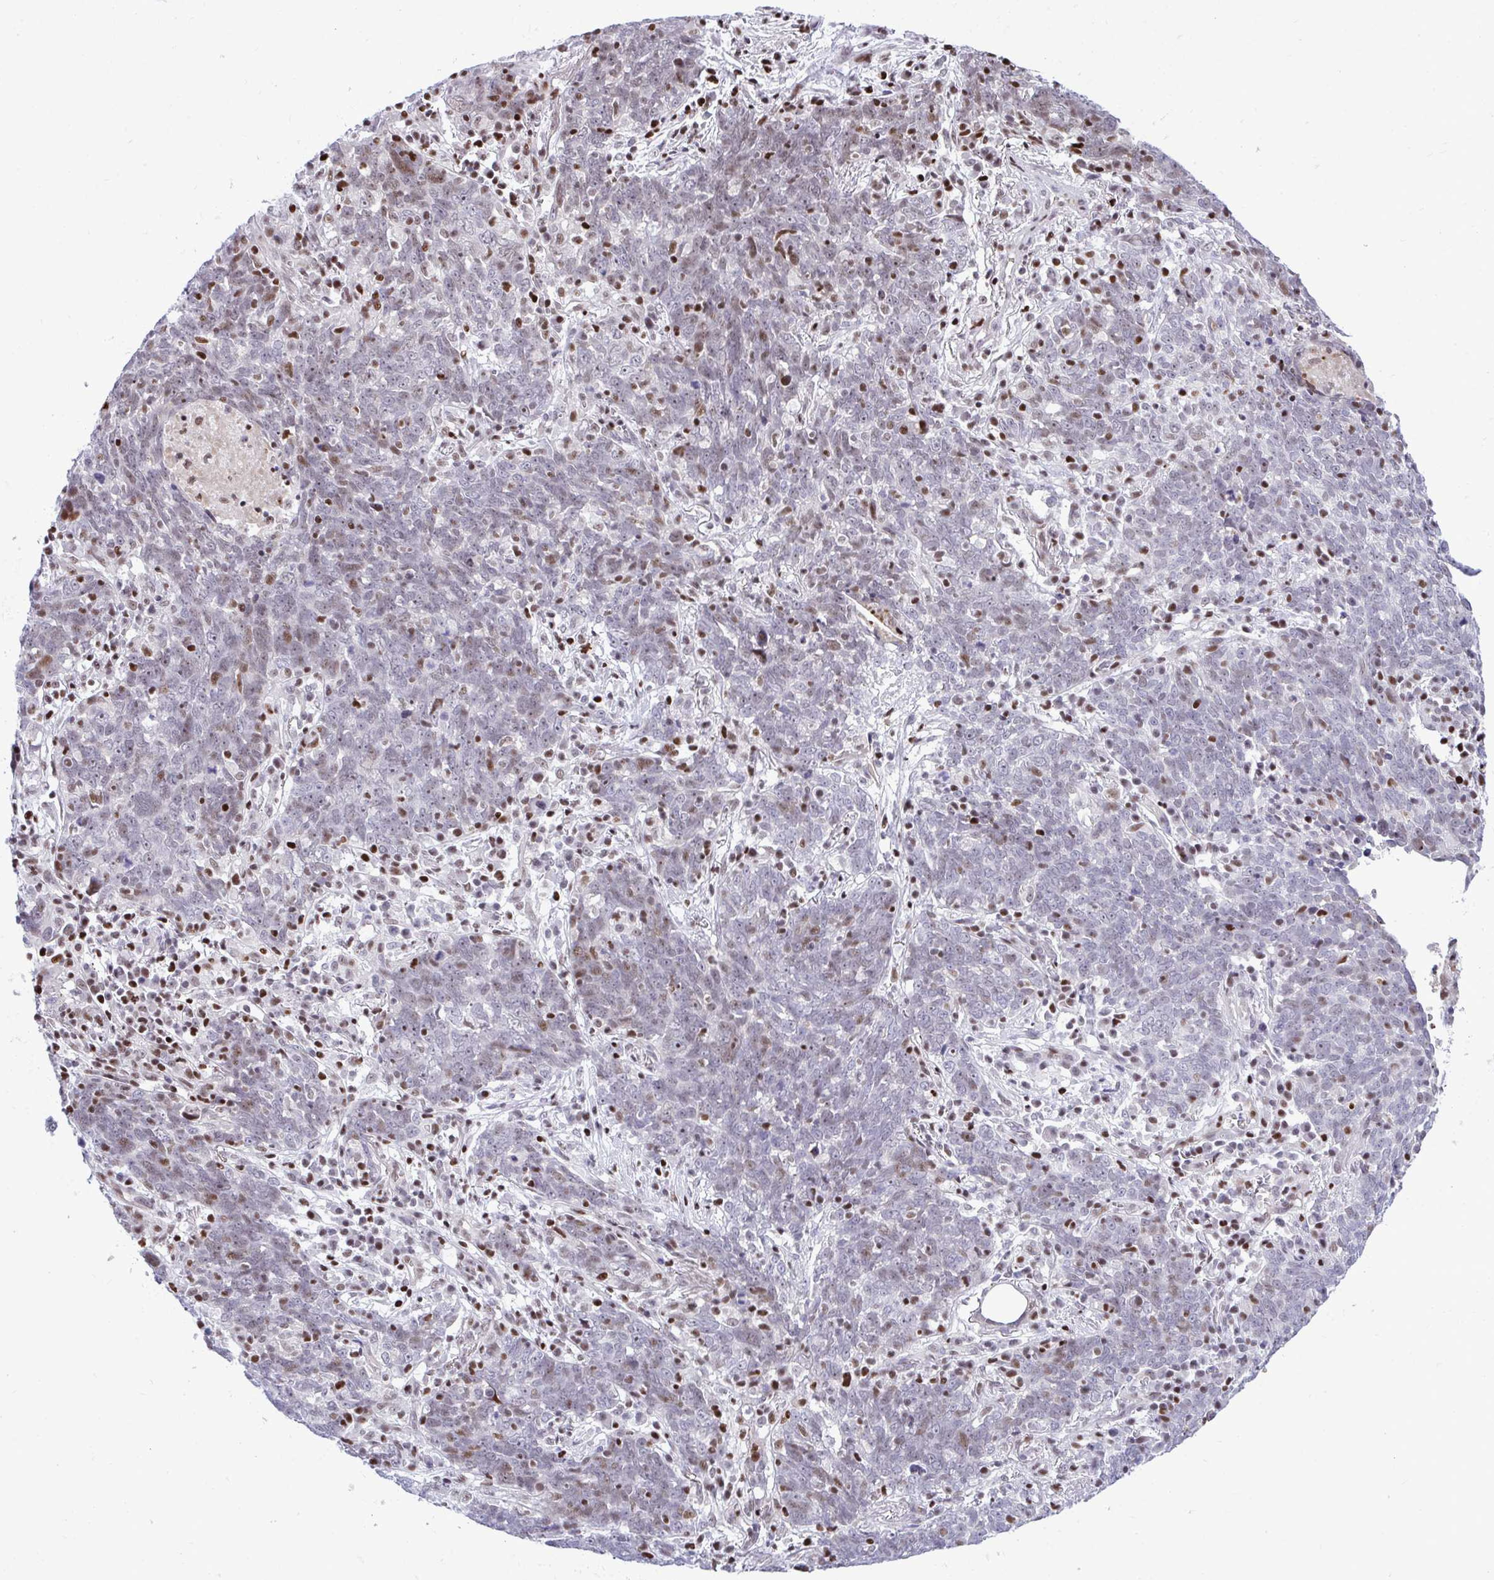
{"staining": {"intensity": "weak", "quantity": "25%-75%", "location": "nuclear"}, "tissue": "lung cancer", "cell_type": "Tumor cells", "image_type": "cancer", "snomed": [{"axis": "morphology", "description": "Squamous cell carcinoma, NOS"}, {"axis": "topography", "description": "Lung"}], "caption": "High-power microscopy captured an IHC photomicrograph of squamous cell carcinoma (lung), revealing weak nuclear positivity in approximately 25%-75% of tumor cells. (IHC, brightfield microscopy, high magnification).", "gene": "C14orf39", "patient": {"sex": "female", "age": 72}}